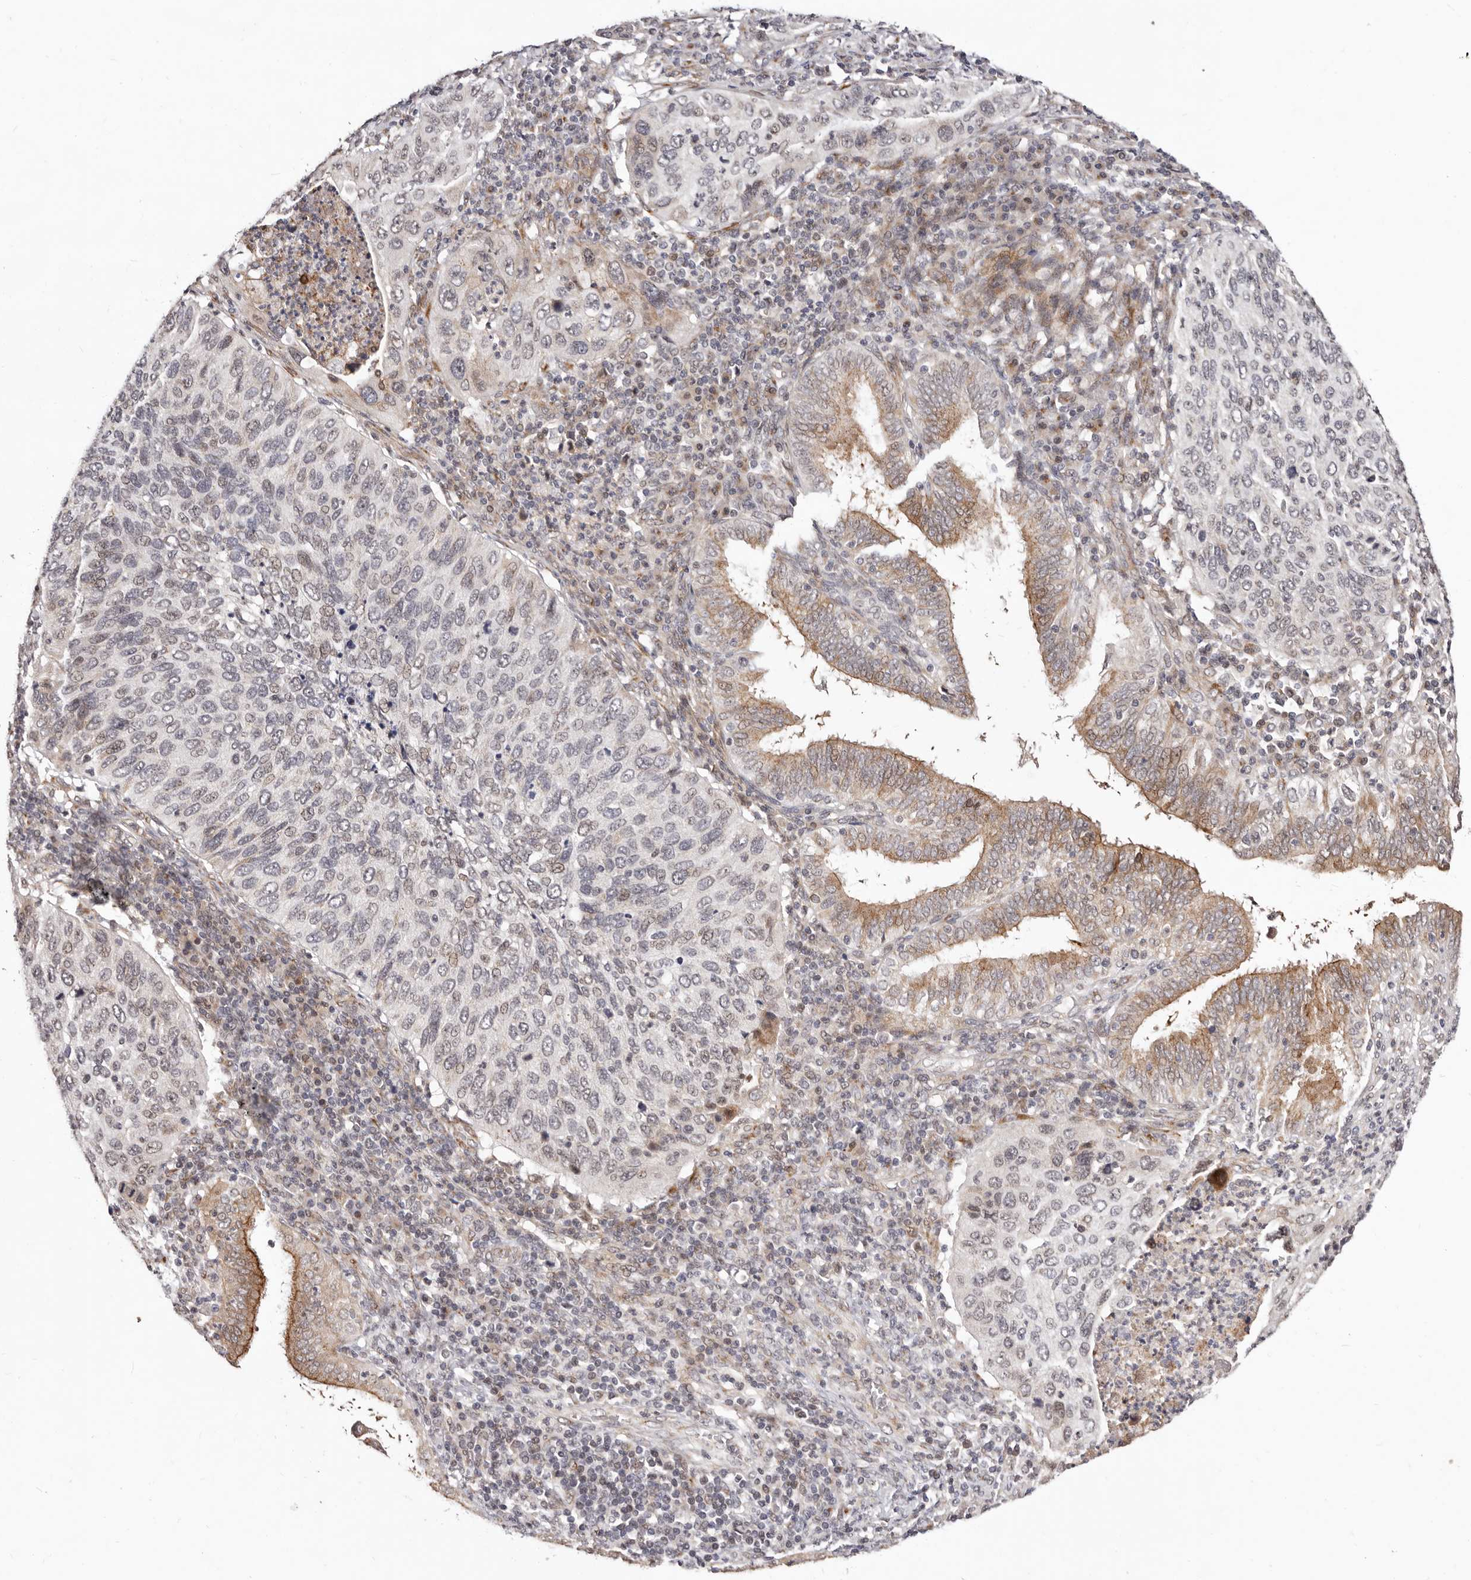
{"staining": {"intensity": "weak", "quantity": "<25%", "location": "nuclear"}, "tissue": "cervical cancer", "cell_type": "Tumor cells", "image_type": "cancer", "snomed": [{"axis": "morphology", "description": "Squamous cell carcinoma, NOS"}, {"axis": "topography", "description": "Cervix"}], "caption": "The micrograph reveals no significant staining in tumor cells of cervical squamous cell carcinoma.", "gene": "SRCAP", "patient": {"sex": "female", "age": 38}}